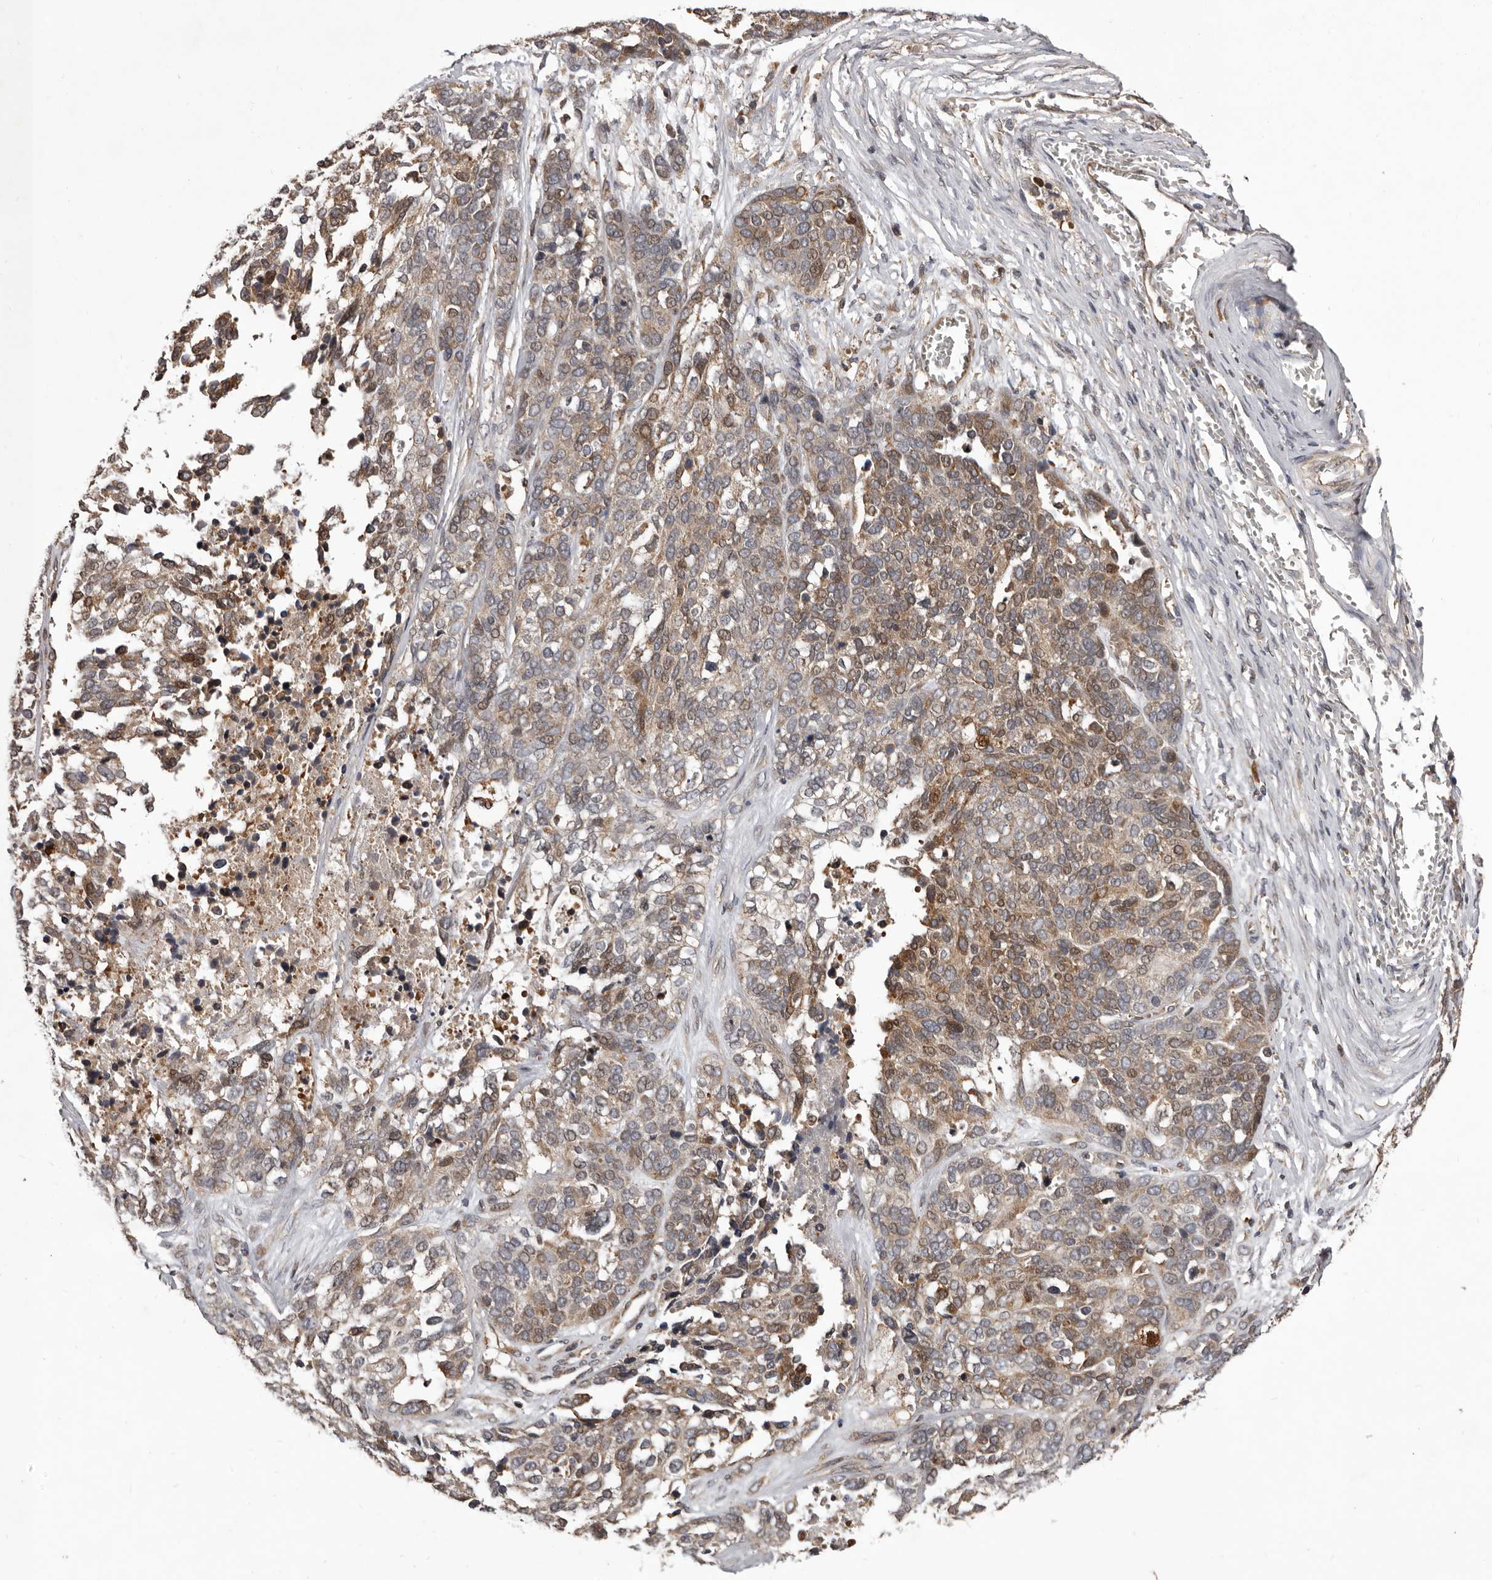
{"staining": {"intensity": "moderate", "quantity": "25%-75%", "location": "cytoplasmic/membranous,nuclear"}, "tissue": "ovarian cancer", "cell_type": "Tumor cells", "image_type": "cancer", "snomed": [{"axis": "morphology", "description": "Cystadenocarcinoma, serous, NOS"}, {"axis": "topography", "description": "Ovary"}], "caption": "Moderate cytoplasmic/membranous and nuclear expression for a protein is seen in approximately 25%-75% of tumor cells of ovarian cancer using immunohistochemistry.", "gene": "GADD45B", "patient": {"sex": "female", "age": 44}}